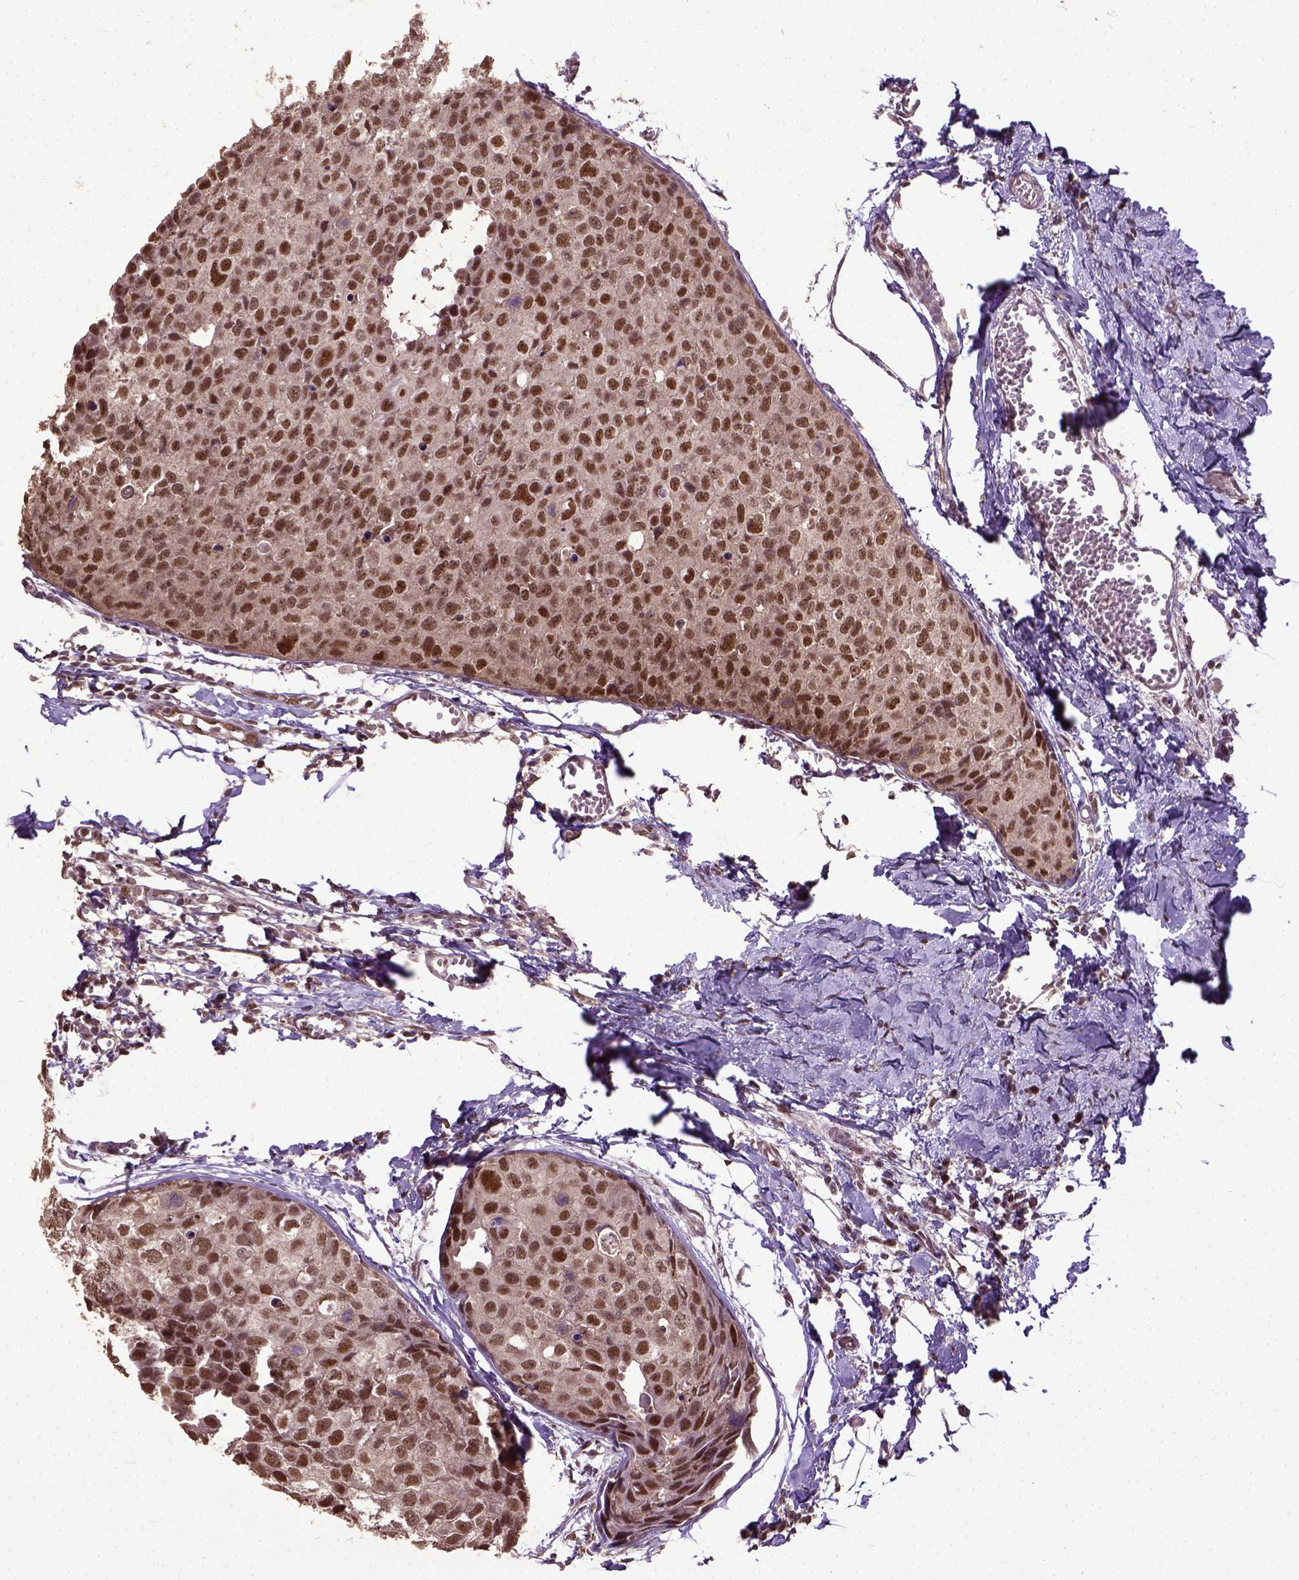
{"staining": {"intensity": "moderate", "quantity": ">75%", "location": "nuclear"}, "tissue": "breast cancer", "cell_type": "Tumor cells", "image_type": "cancer", "snomed": [{"axis": "morphology", "description": "Duct carcinoma"}, {"axis": "topography", "description": "Breast"}], "caption": "High-power microscopy captured an IHC micrograph of breast invasive ductal carcinoma, revealing moderate nuclear positivity in about >75% of tumor cells.", "gene": "UBA3", "patient": {"sex": "female", "age": 38}}